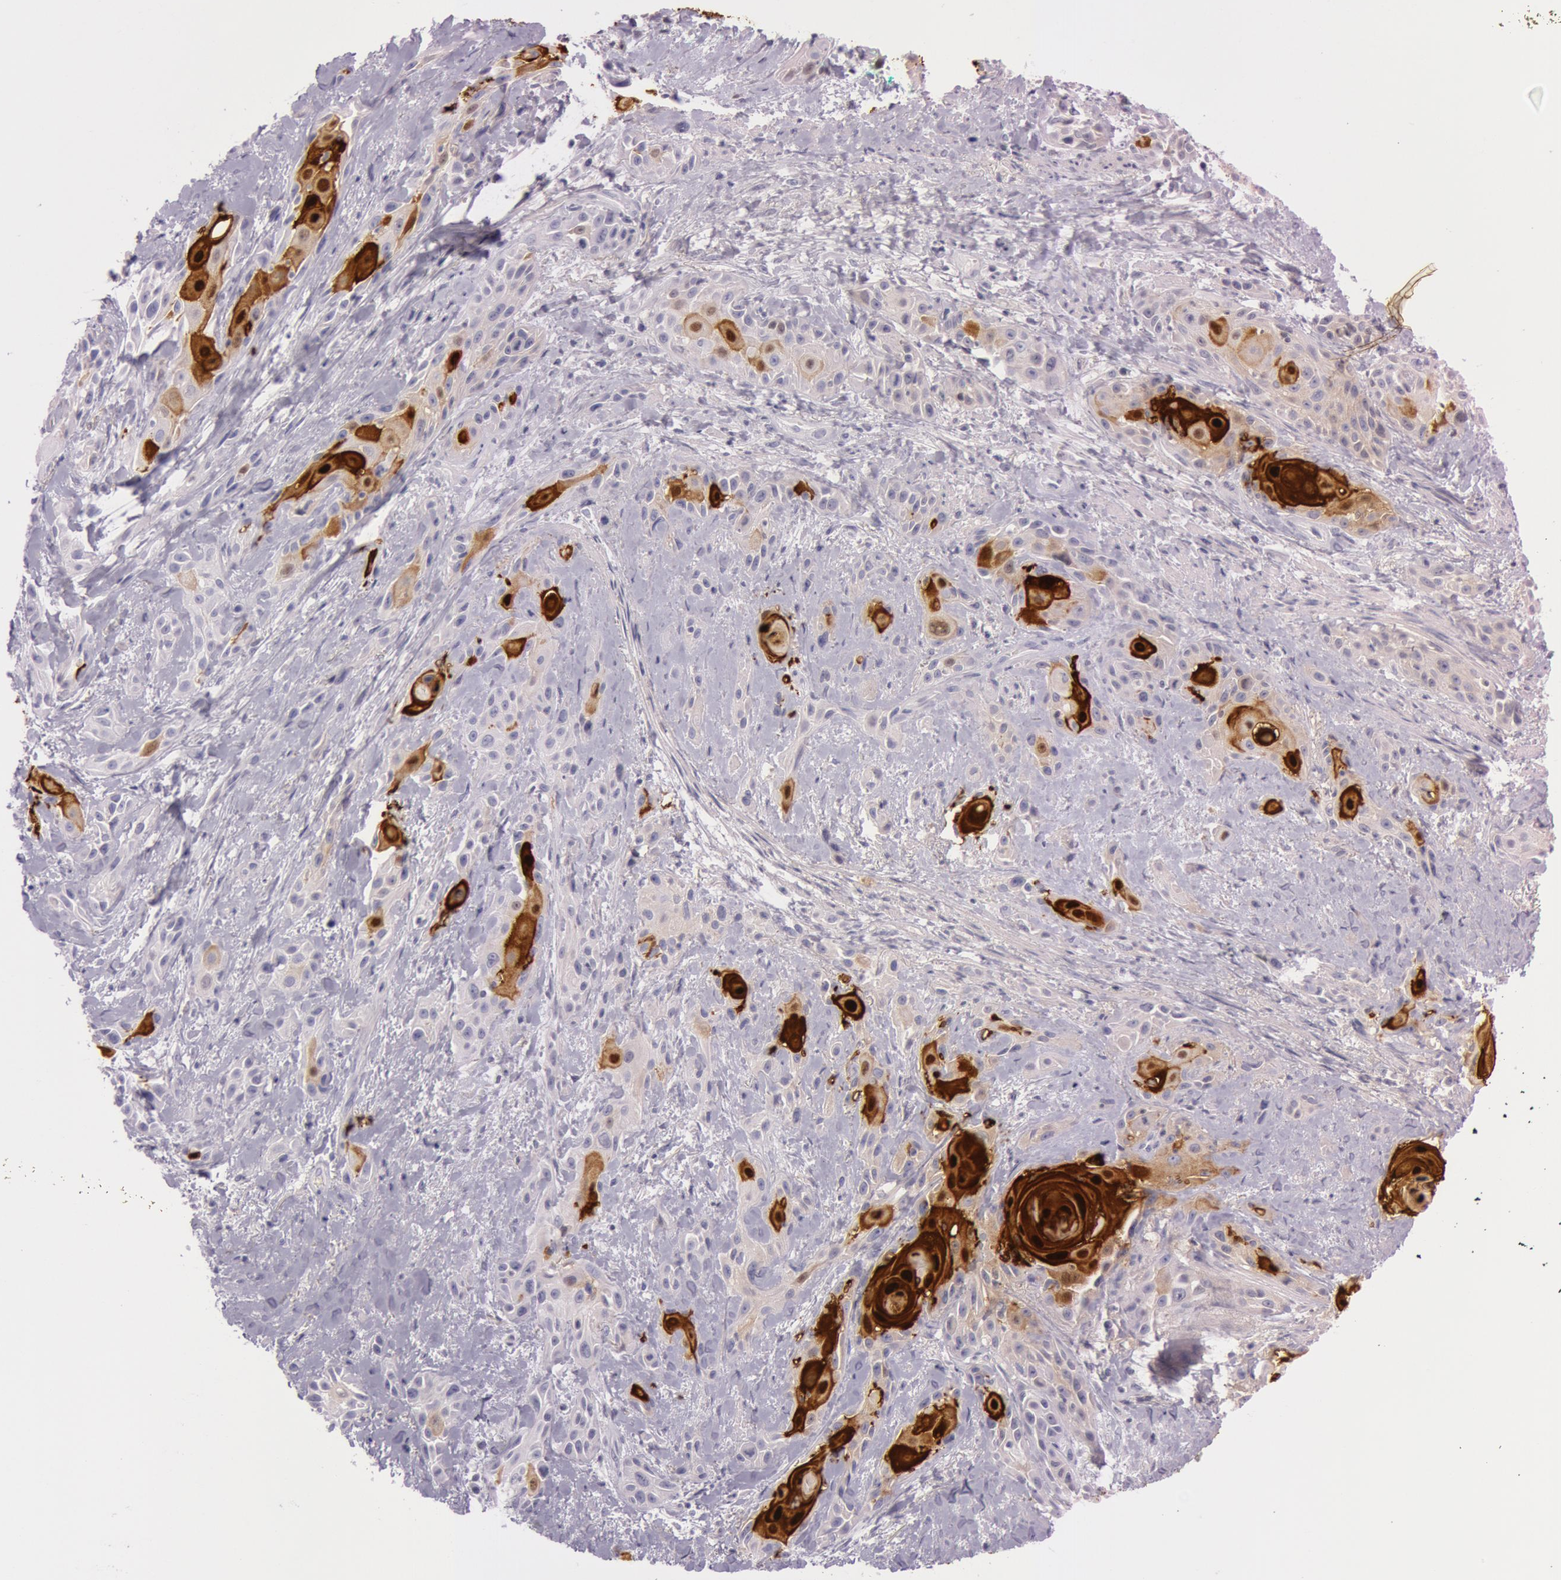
{"staining": {"intensity": "weak", "quantity": "<25%", "location": "cytoplasmic/membranous,nuclear"}, "tissue": "skin cancer", "cell_type": "Tumor cells", "image_type": "cancer", "snomed": [{"axis": "morphology", "description": "Squamous cell carcinoma, NOS"}, {"axis": "topography", "description": "Skin"}, {"axis": "topography", "description": "Anal"}], "caption": "There is no significant staining in tumor cells of skin squamous cell carcinoma.", "gene": "S100A7", "patient": {"sex": "male", "age": 64}}